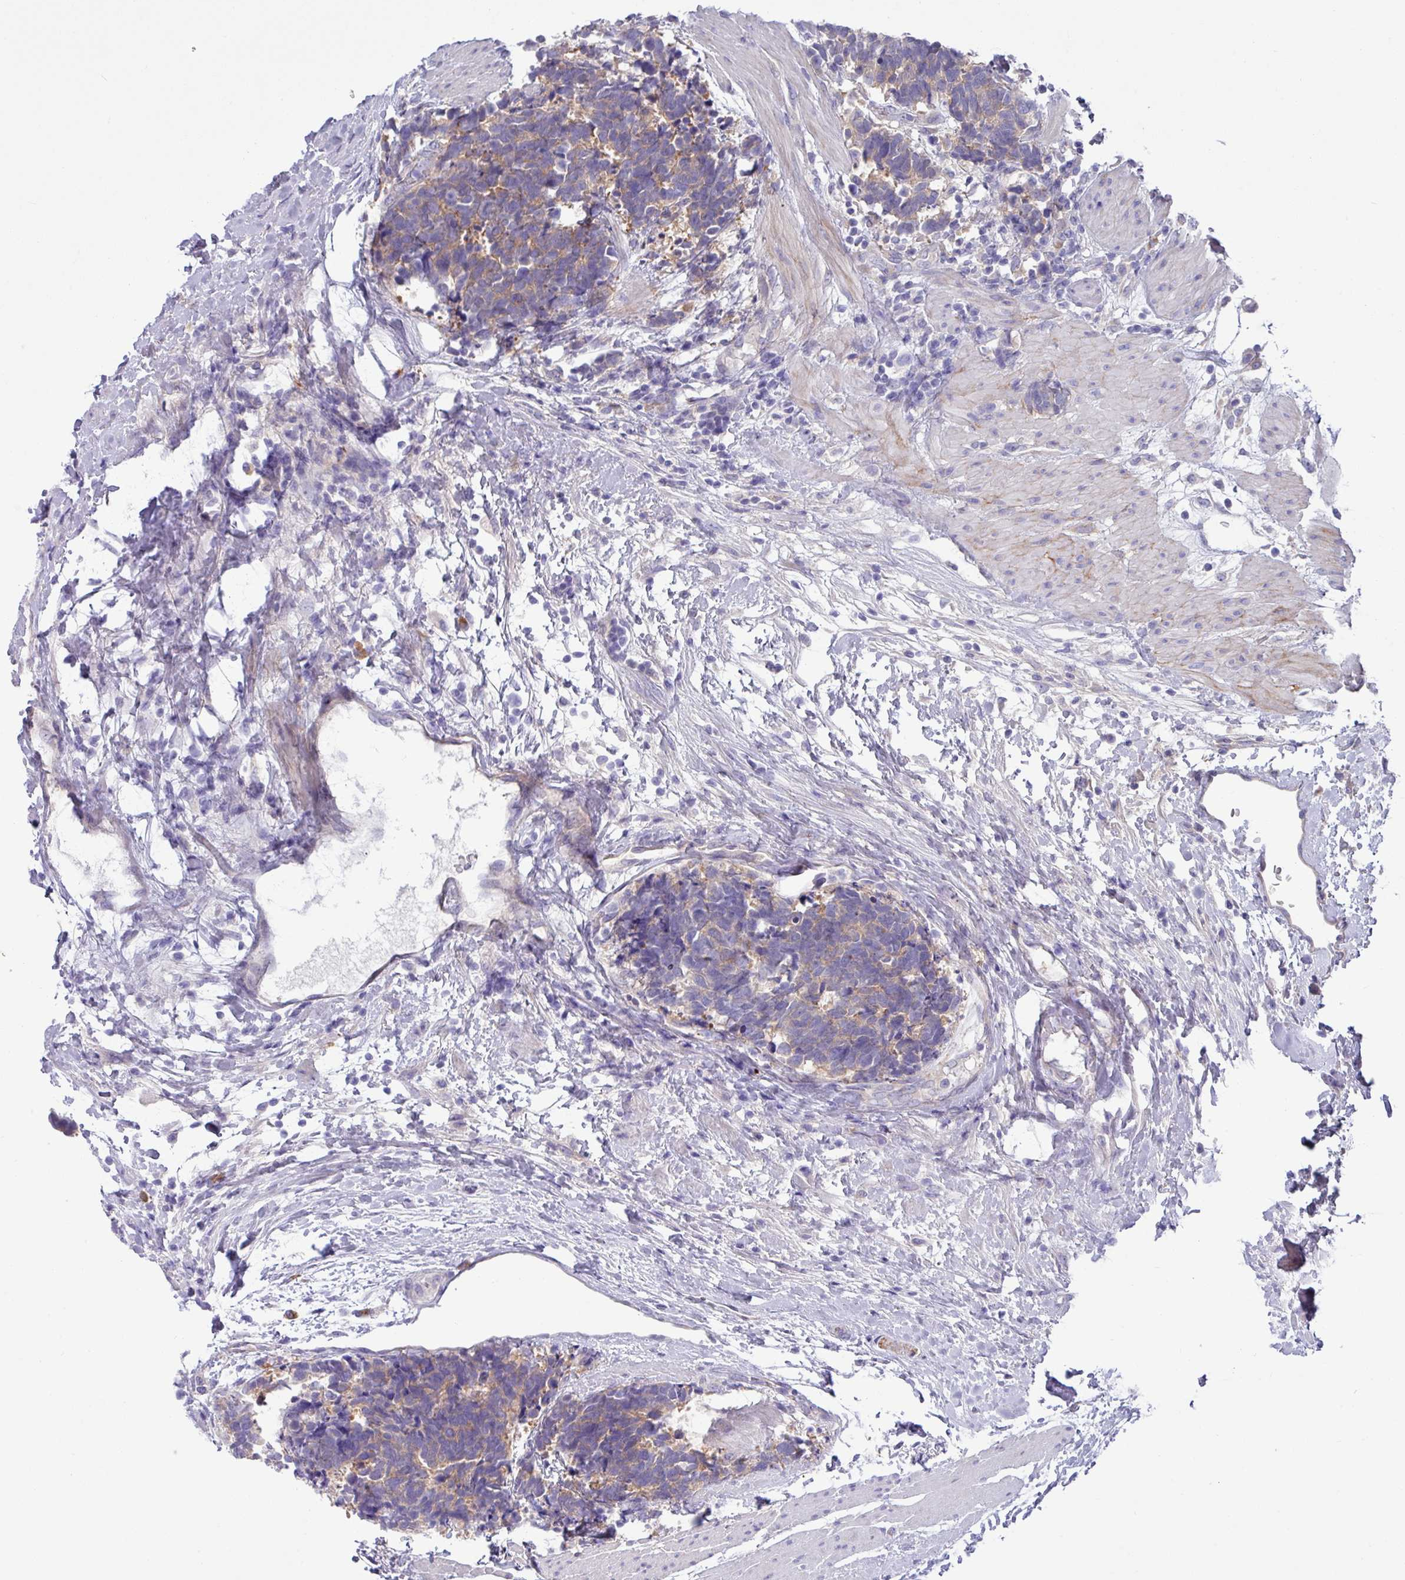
{"staining": {"intensity": "weak", "quantity": "25%-75%", "location": "cytoplasmic/membranous"}, "tissue": "carcinoid", "cell_type": "Tumor cells", "image_type": "cancer", "snomed": [{"axis": "morphology", "description": "Carcinoid, malignant, NOS"}, {"axis": "topography", "description": "Colon"}], "caption": "There is low levels of weak cytoplasmic/membranous expression in tumor cells of carcinoid, as demonstrated by immunohistochemical staining (brown color).", "gene": "KIRREL3", "patient": {"sex": "female", "age": 52}}